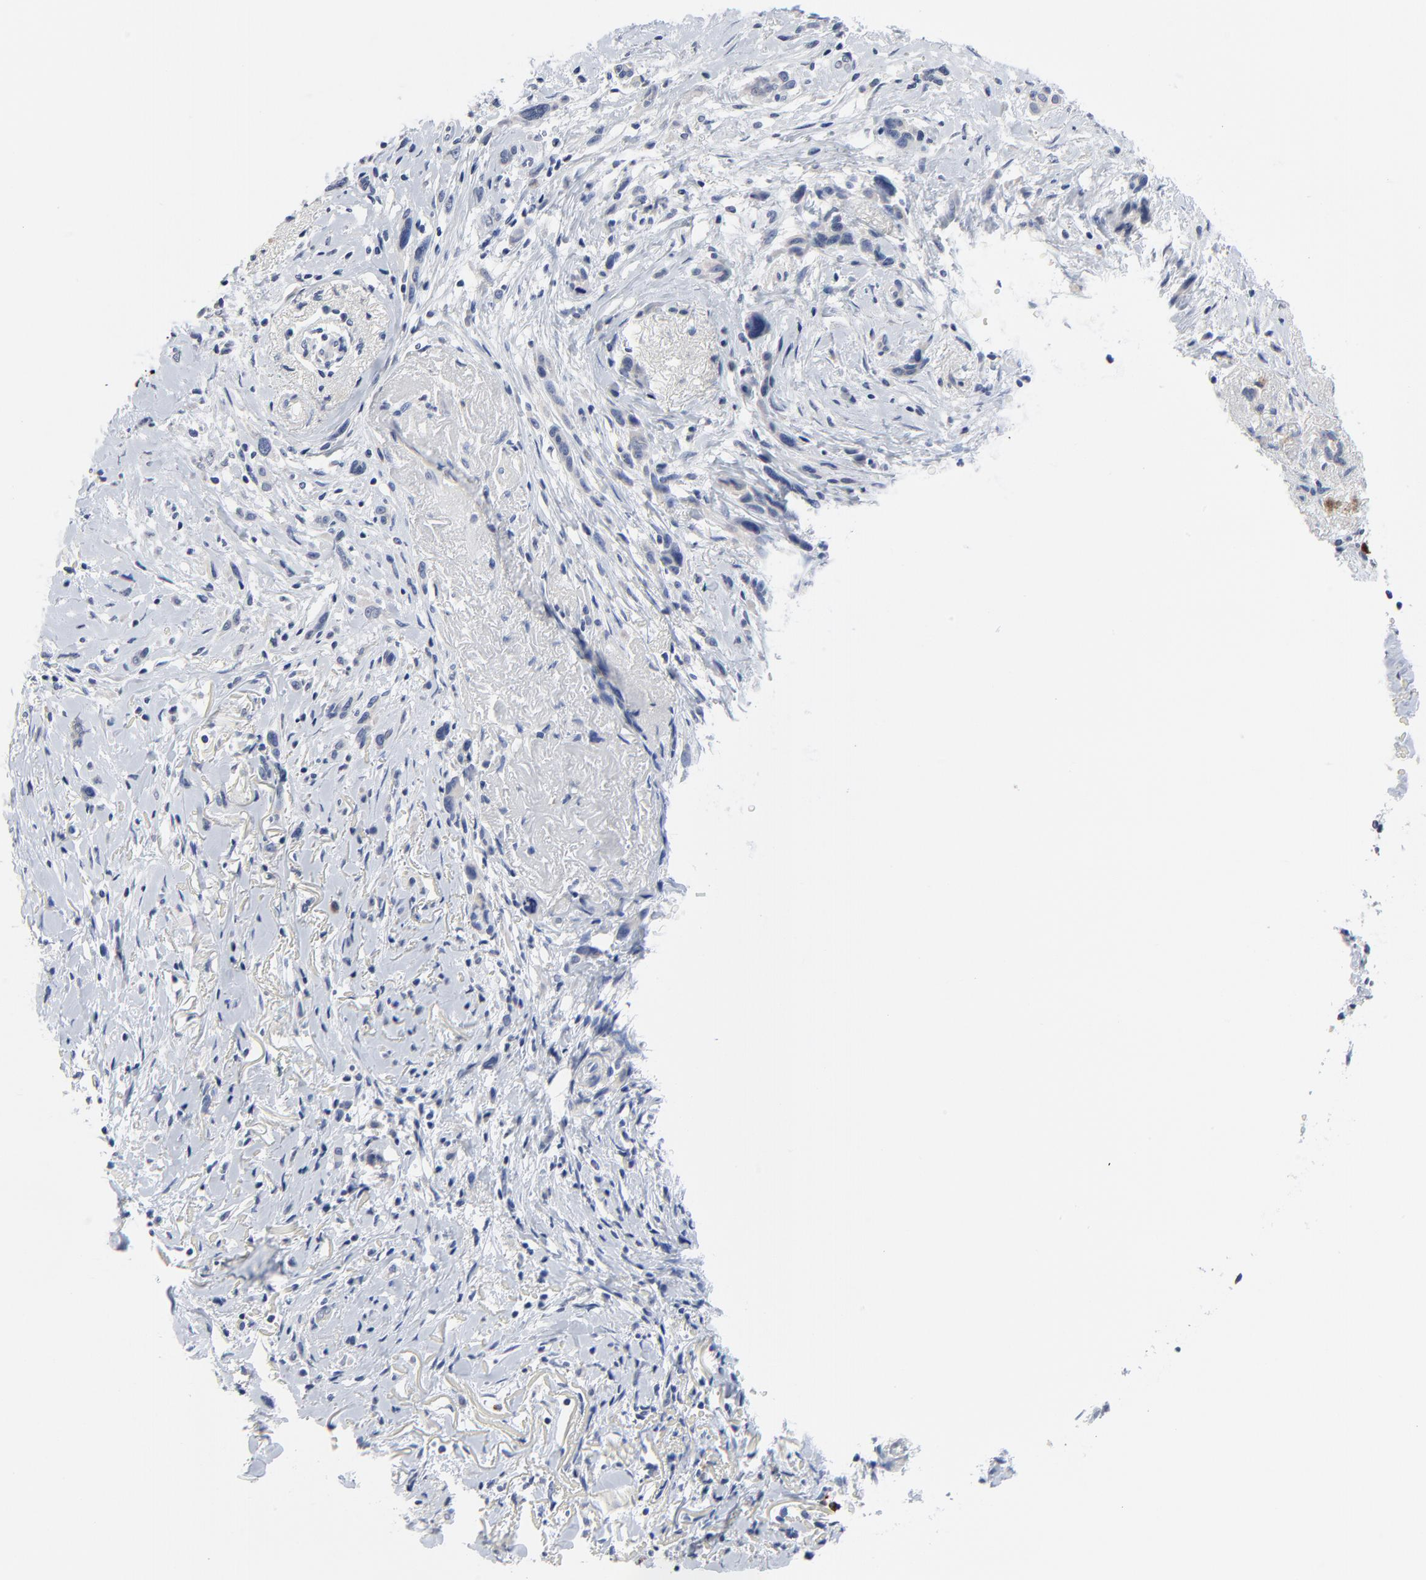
{"staining": {"intensity": "negative", "quantity": "none", "location": "none"}, "tissue": "melanoma", "cell_type": "Tumor cells", "image_type": "cancer", "snomed": [{"axis": "morphology", "description": "Malignant melanoma, NOS"}, {"axis": "topography", "description": "Skin"}], "caption": "Immunohistochemistry (IHC) micrograph of neoplastic tissue: human malignant melanoma stained with DAB (3,3'-diaminobenzidine) reveals no significant protein staining in tumor cells. The staining was performed using DAB (3,3'-diaminobenzidine) to visualize the protein expression in brown, while the nuclei were stained in blue with hematoxylin (Magnification: 20x).", "gene": "FBXL5", "patient": {"sex": "male", "age": 91}}